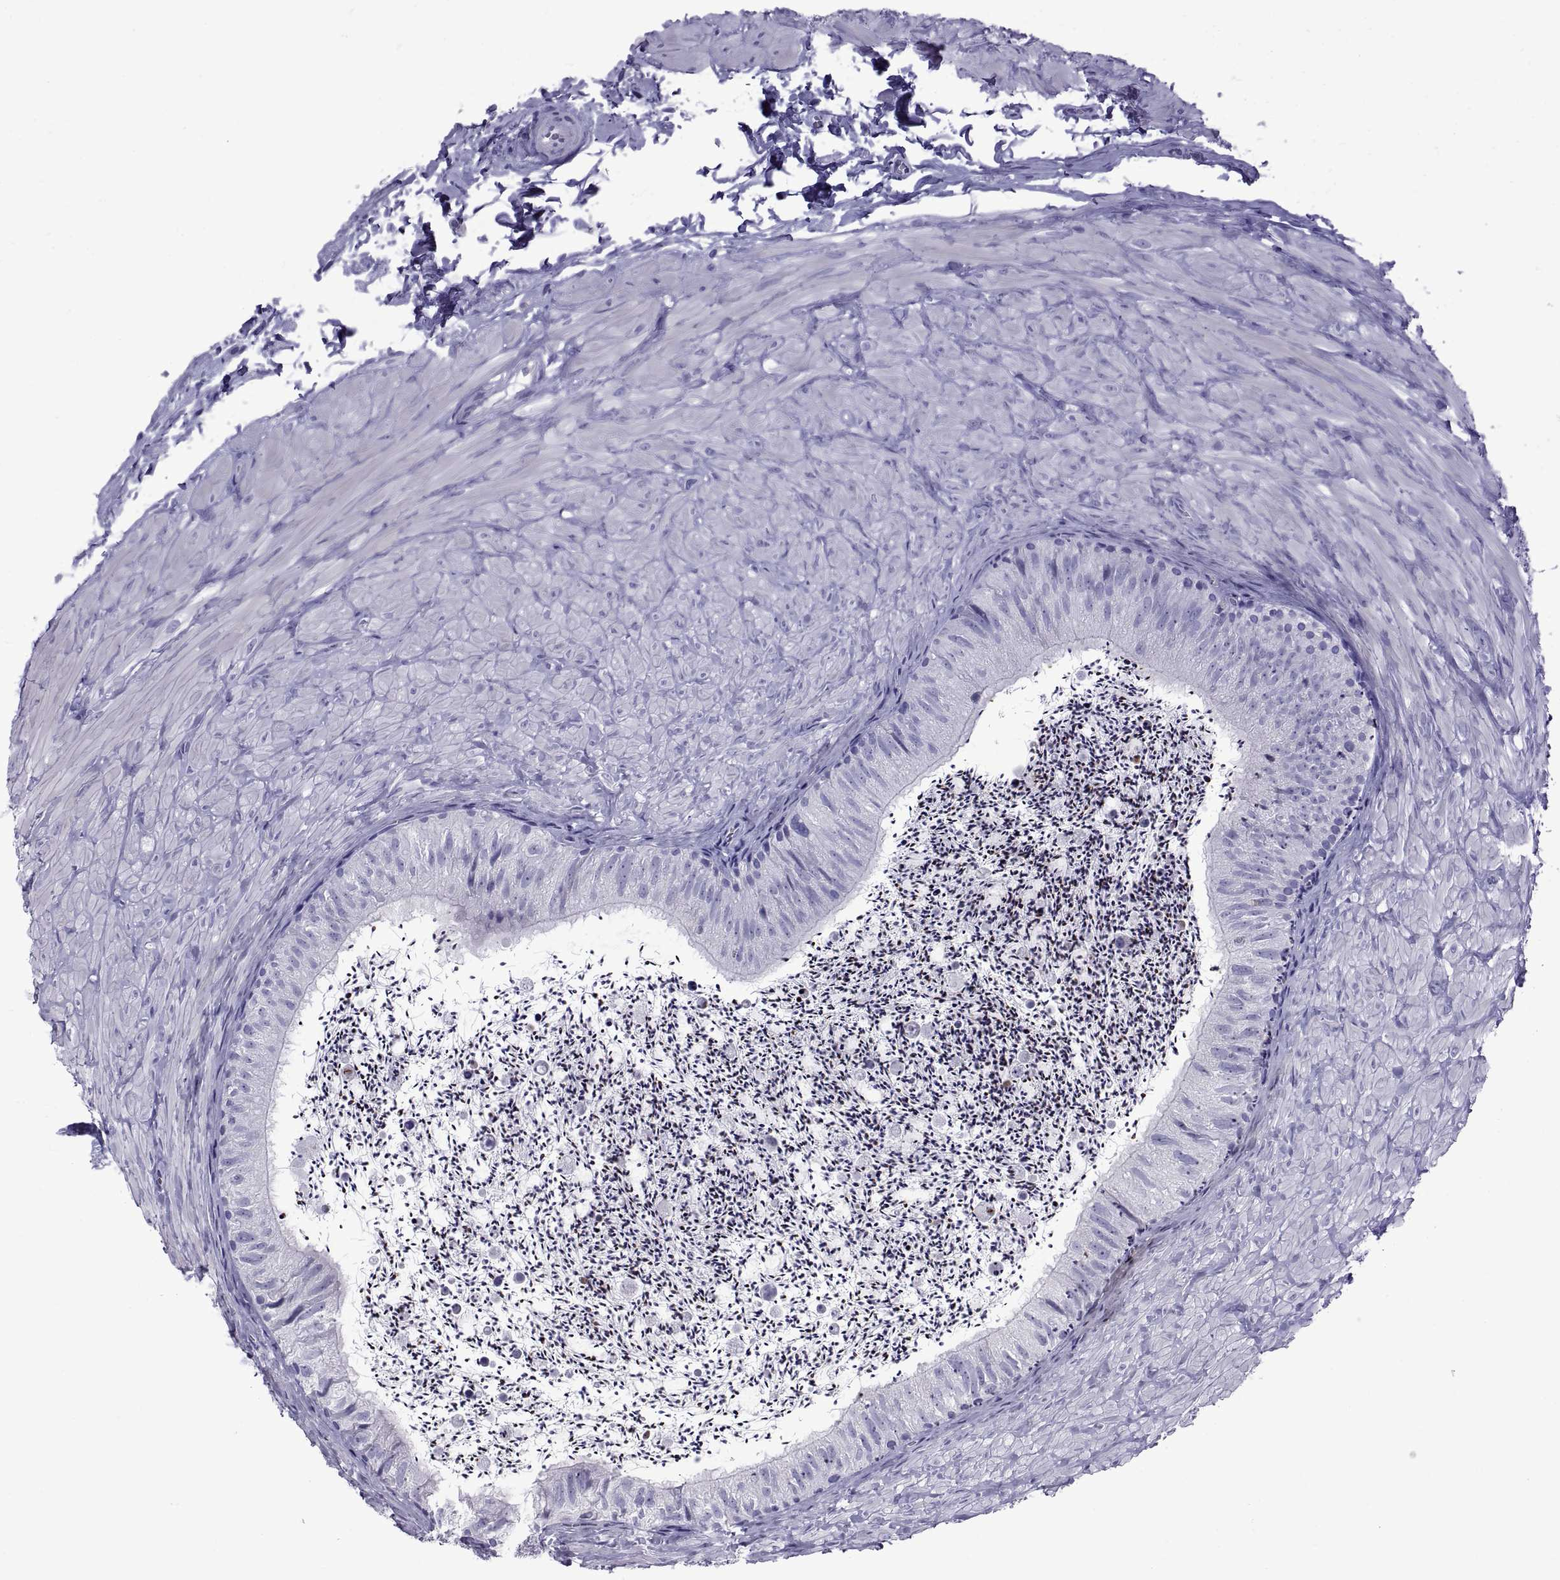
{"staining": {"intensity": "weak", "quantity": "25%-75%", "location": "cytoplasmic/membranous"}, "tissue": "epididymis", "cell_type": "Glandular cells", "image_type": "normal", "snomed": [{"axis": "morphology", "description": "Normal tissue, NOS"}, {"axis": "topography", "description": "Epididymis"}], "caption": "An immunohistochemistry (IHC) image of benign tissue is shown. Protein staining in brown highlights weak cytoplasmic/membranous positivity in epididymis within glandular cells. The protein of interest is shown in brown color, while the nuclei are stained blue.", "gene": "SPDYE10", "patient": {"sex": "male", "age": 32}}